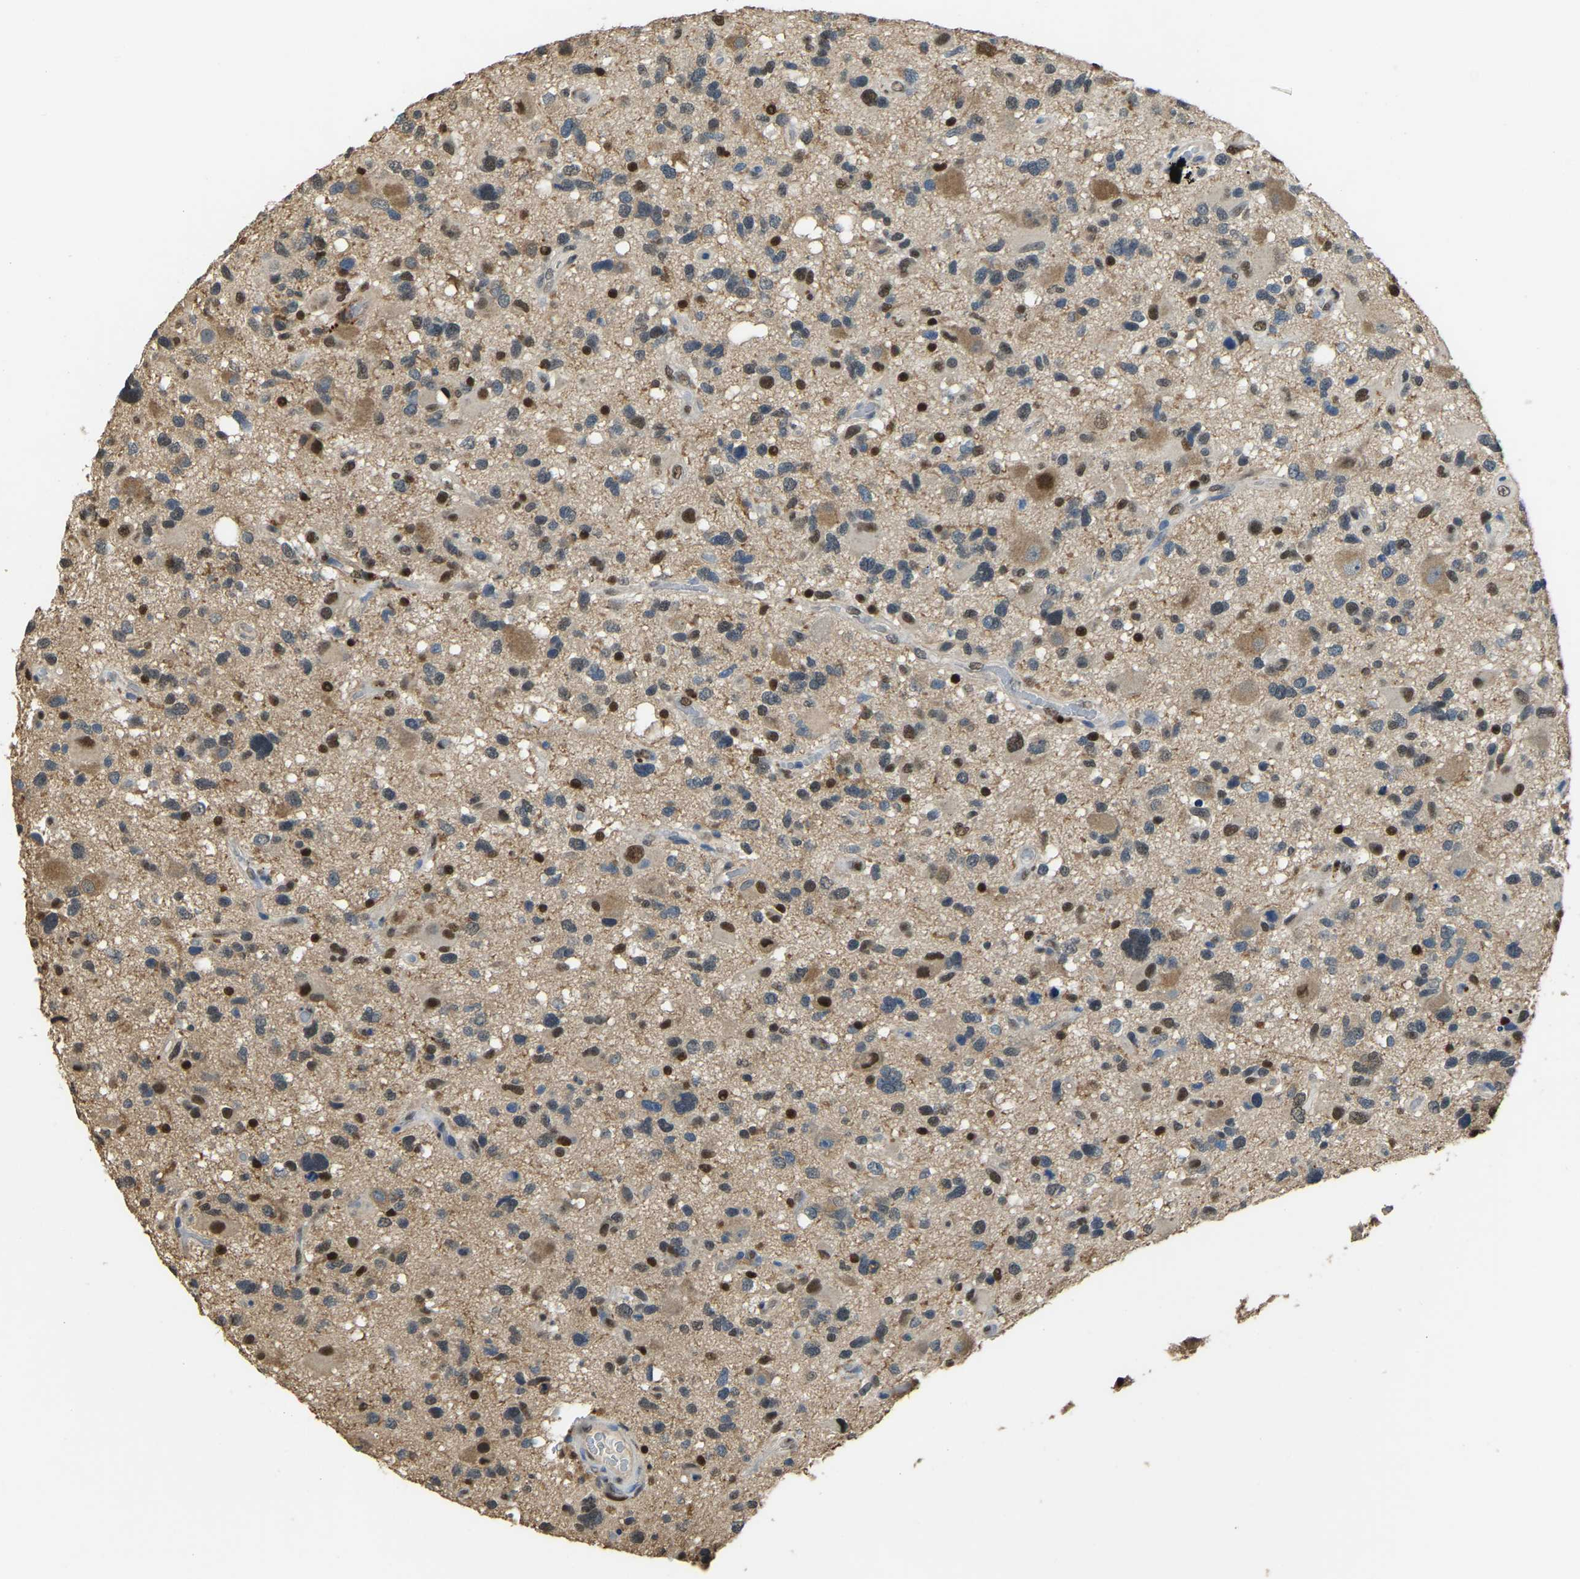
{"staining": {"intensity": "moderate", "quantity": "25%-75%", "location": "cytoplasmic/membranous,nuclear"}, "tissue": "glioma", "cell_type": "Tumor cells", "image_type": "cancer", "snomed": [{"axis": "morphology", "description": "Glioma, malignant, High grade"}, {"axis": "topography", "description": "Brain"}], "caption": "DAB immunohistochemical staining of human malignant glioma (high-grade) displays moderate cytoplasmic/membranous and nuclear protein expression in about 25%-75% of tumor cells.", "gene": "NANS", "patient": {"sex": "male", "age": 33}}